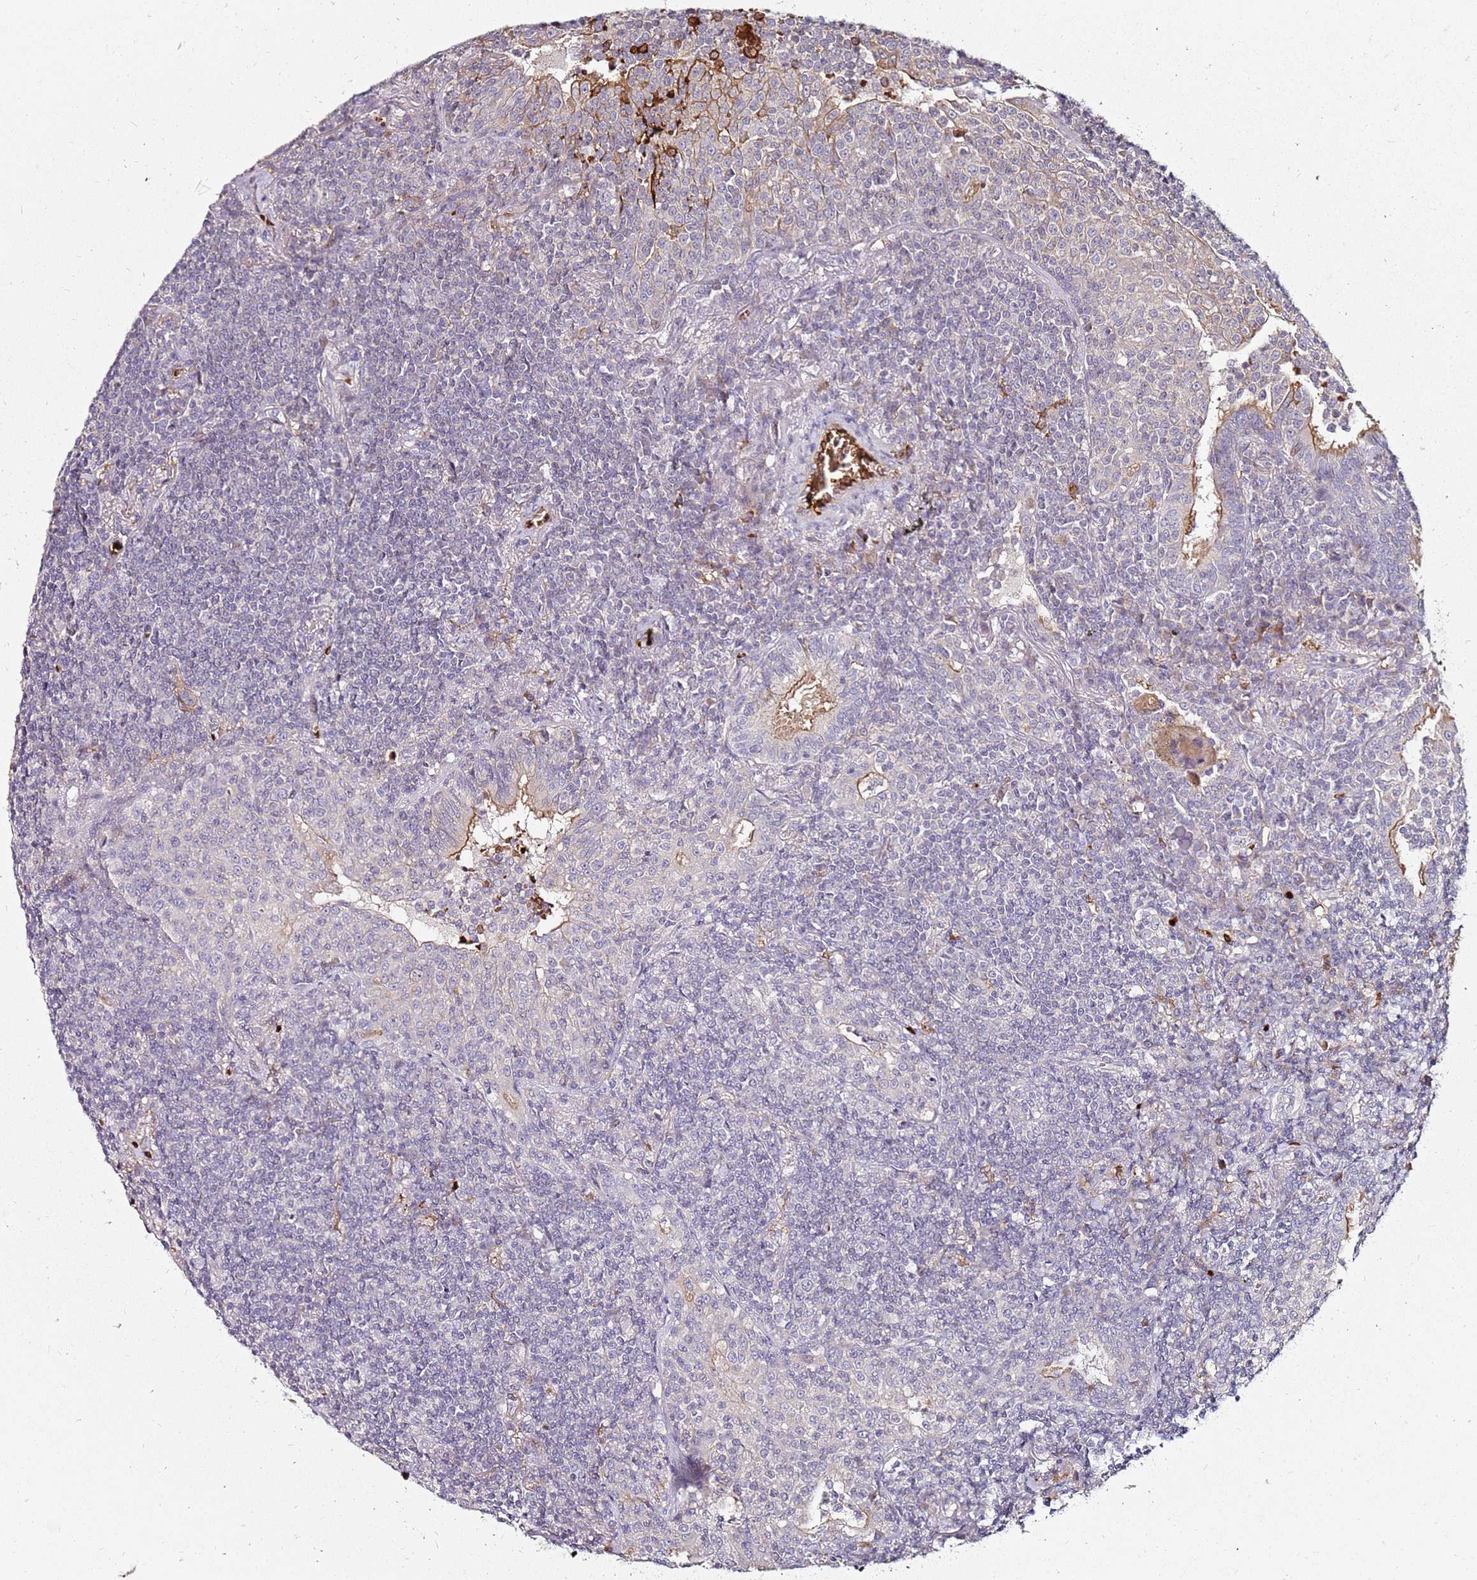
{"staining": {"intensity": "negative", "quantity": "none", "location": "none"}, "tissue": "lymphoma", "cell_type": "Tumor cells", "image_type": "cancer", "snomed": [{"axis": "morphology", "description": "Malignant lymphoma, non-Hodgkin's type, Low grade"}, {"axis": "topography", "description": "Lung"}], "caption": "This photomicrograph is of malignant lymphoma, non-Hodgkin's type (low-grade) stained with immunohistochemistry (IHC) to label a protein in brown with the nuclei are counter-stained blue. There is no expression in tumor cells.", "gene": "RNF11", "patient": {"sex": "female", "age": 71}}